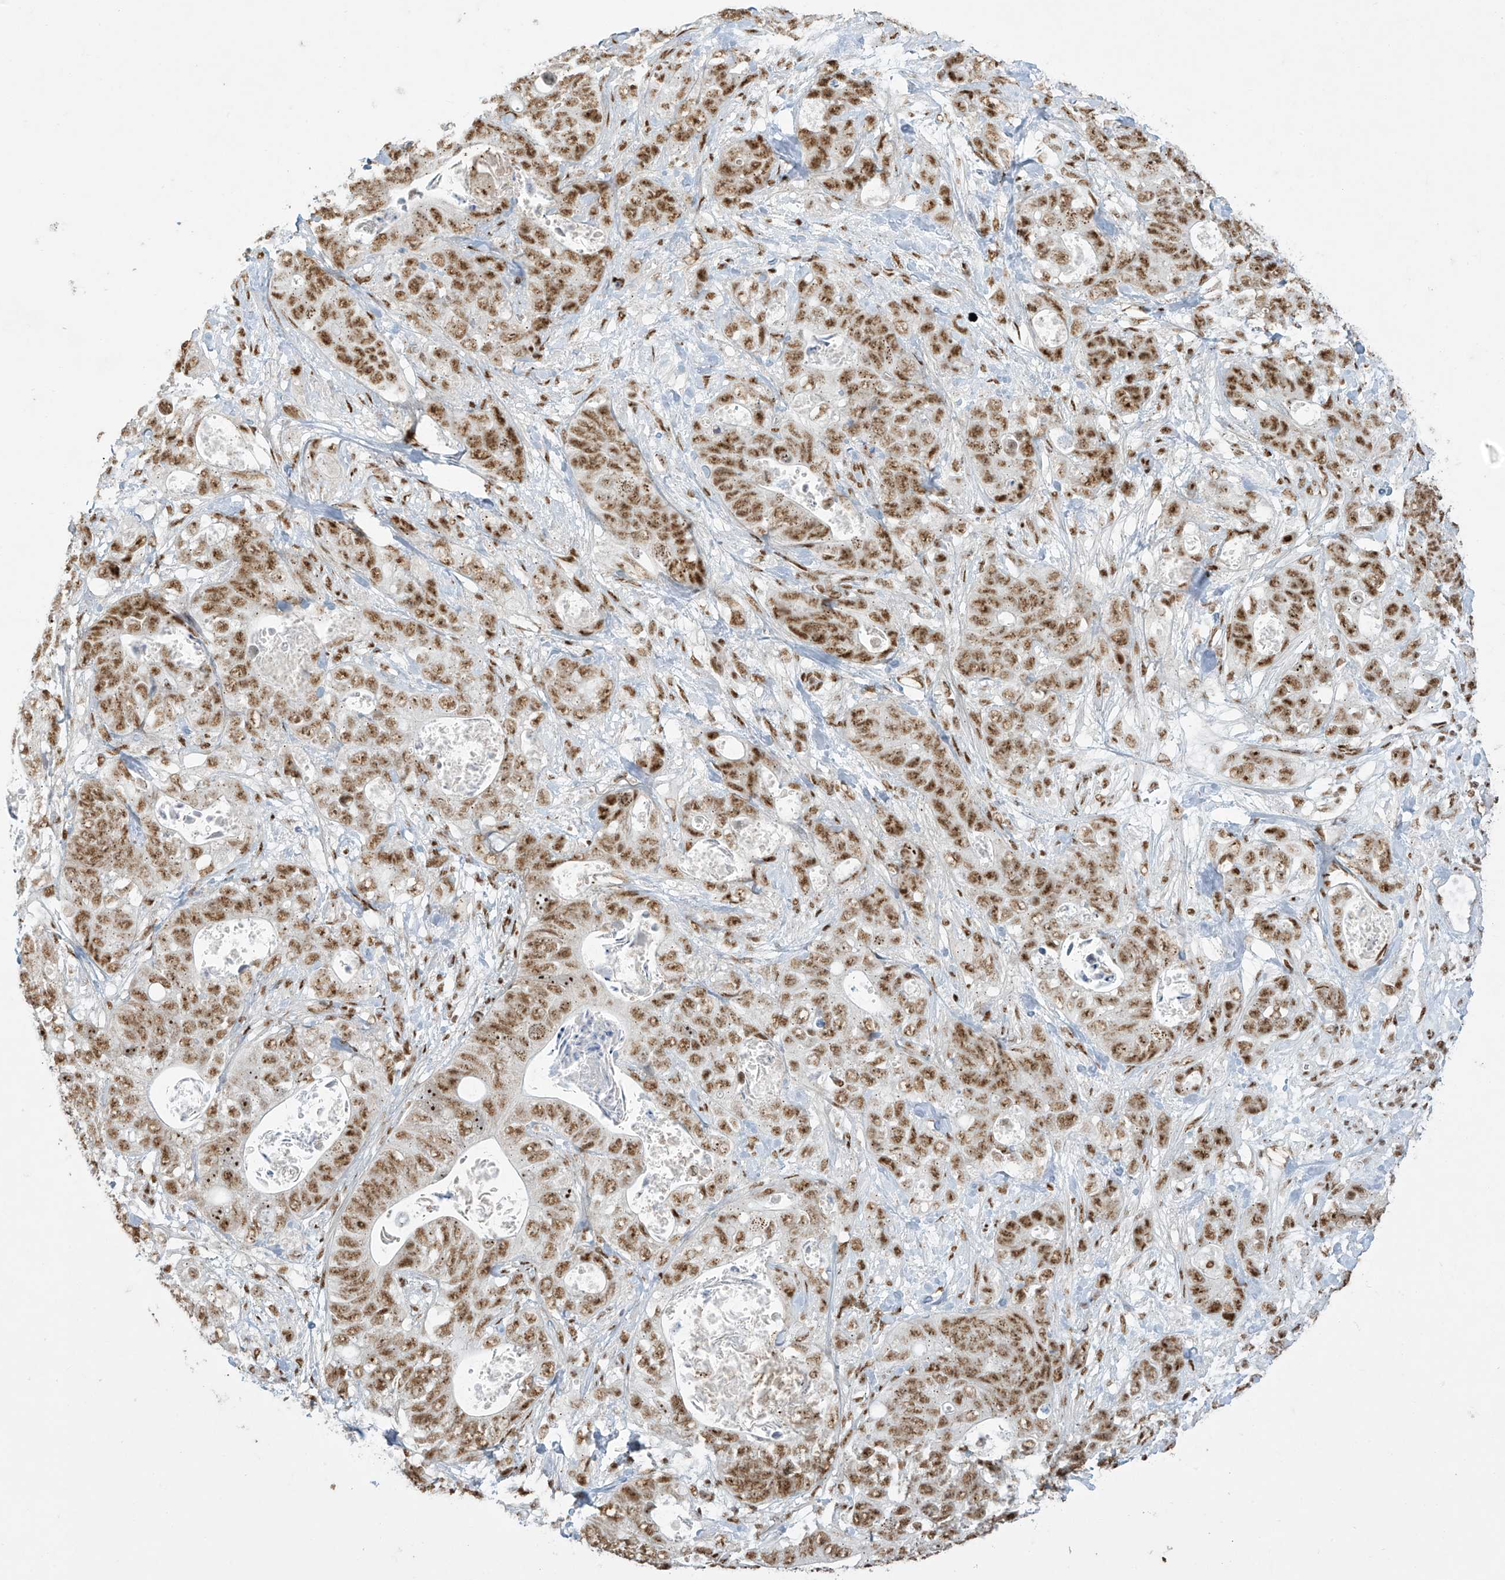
{"staining": {"intensity": "moderate", "quantity": ">75%", "location": "nuclear"}, "tissue": "stomach cancer", "cell_type": "Tumor cells", "image_type": "cancer", "snomed": [{"axis": "morphology", "description": "Normal tissue, NOS"}, {"axis": "morphology", "description": "Adenocarcinoma, NOS"}, {"axis": "topography", "description": "Stomach"}], "caption": "An image of human stomach adenocarcinoma stained for a protein displays moderate nuclear brown staining in tumor cells.", "gene": "MS4A6A", "patient": {"sex": "female", "age": 89}}